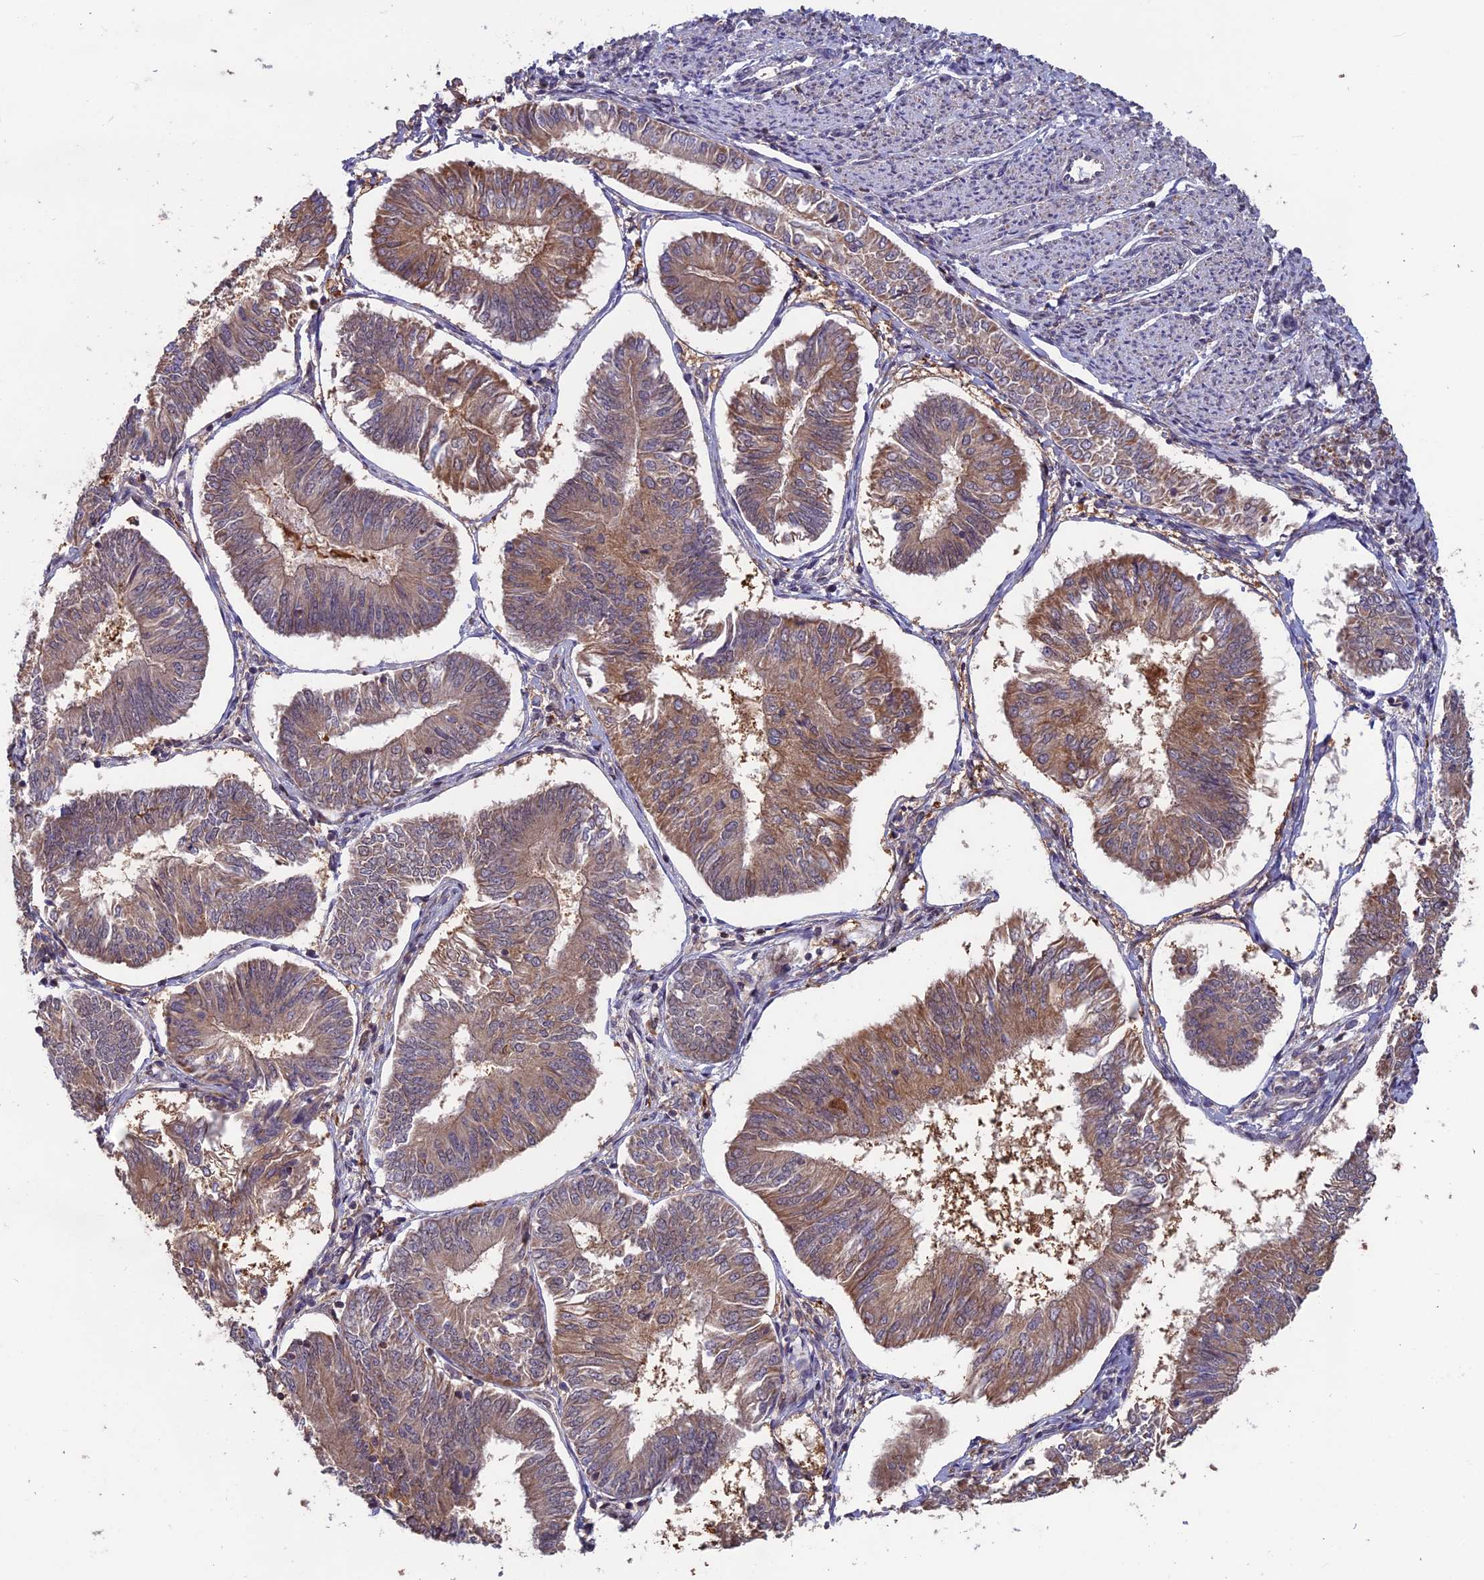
{"staining": {"intensity": "weak", "quantity": "25%-75%", "location": "cytoplasmic/membranous"}, "tissue": "endometrial cancer", "cell_type": "Tumor cells", "image_type": "cancer", "snomed": [{"axis": "morphology", "description": "Adenocarcinoma, NOS"}, {"axis": "topography", "description": "Endometrium"}], "caption": "A photomicrograph showing weak cytoplasmic/membranous staining in approximately 25%-75% of tumor cells in endometrial adenocarcinoma, as visualized by brown immunohistochemical staining.", "gene": "MAST2", "patient": {"sex": "female", "age": 58}}